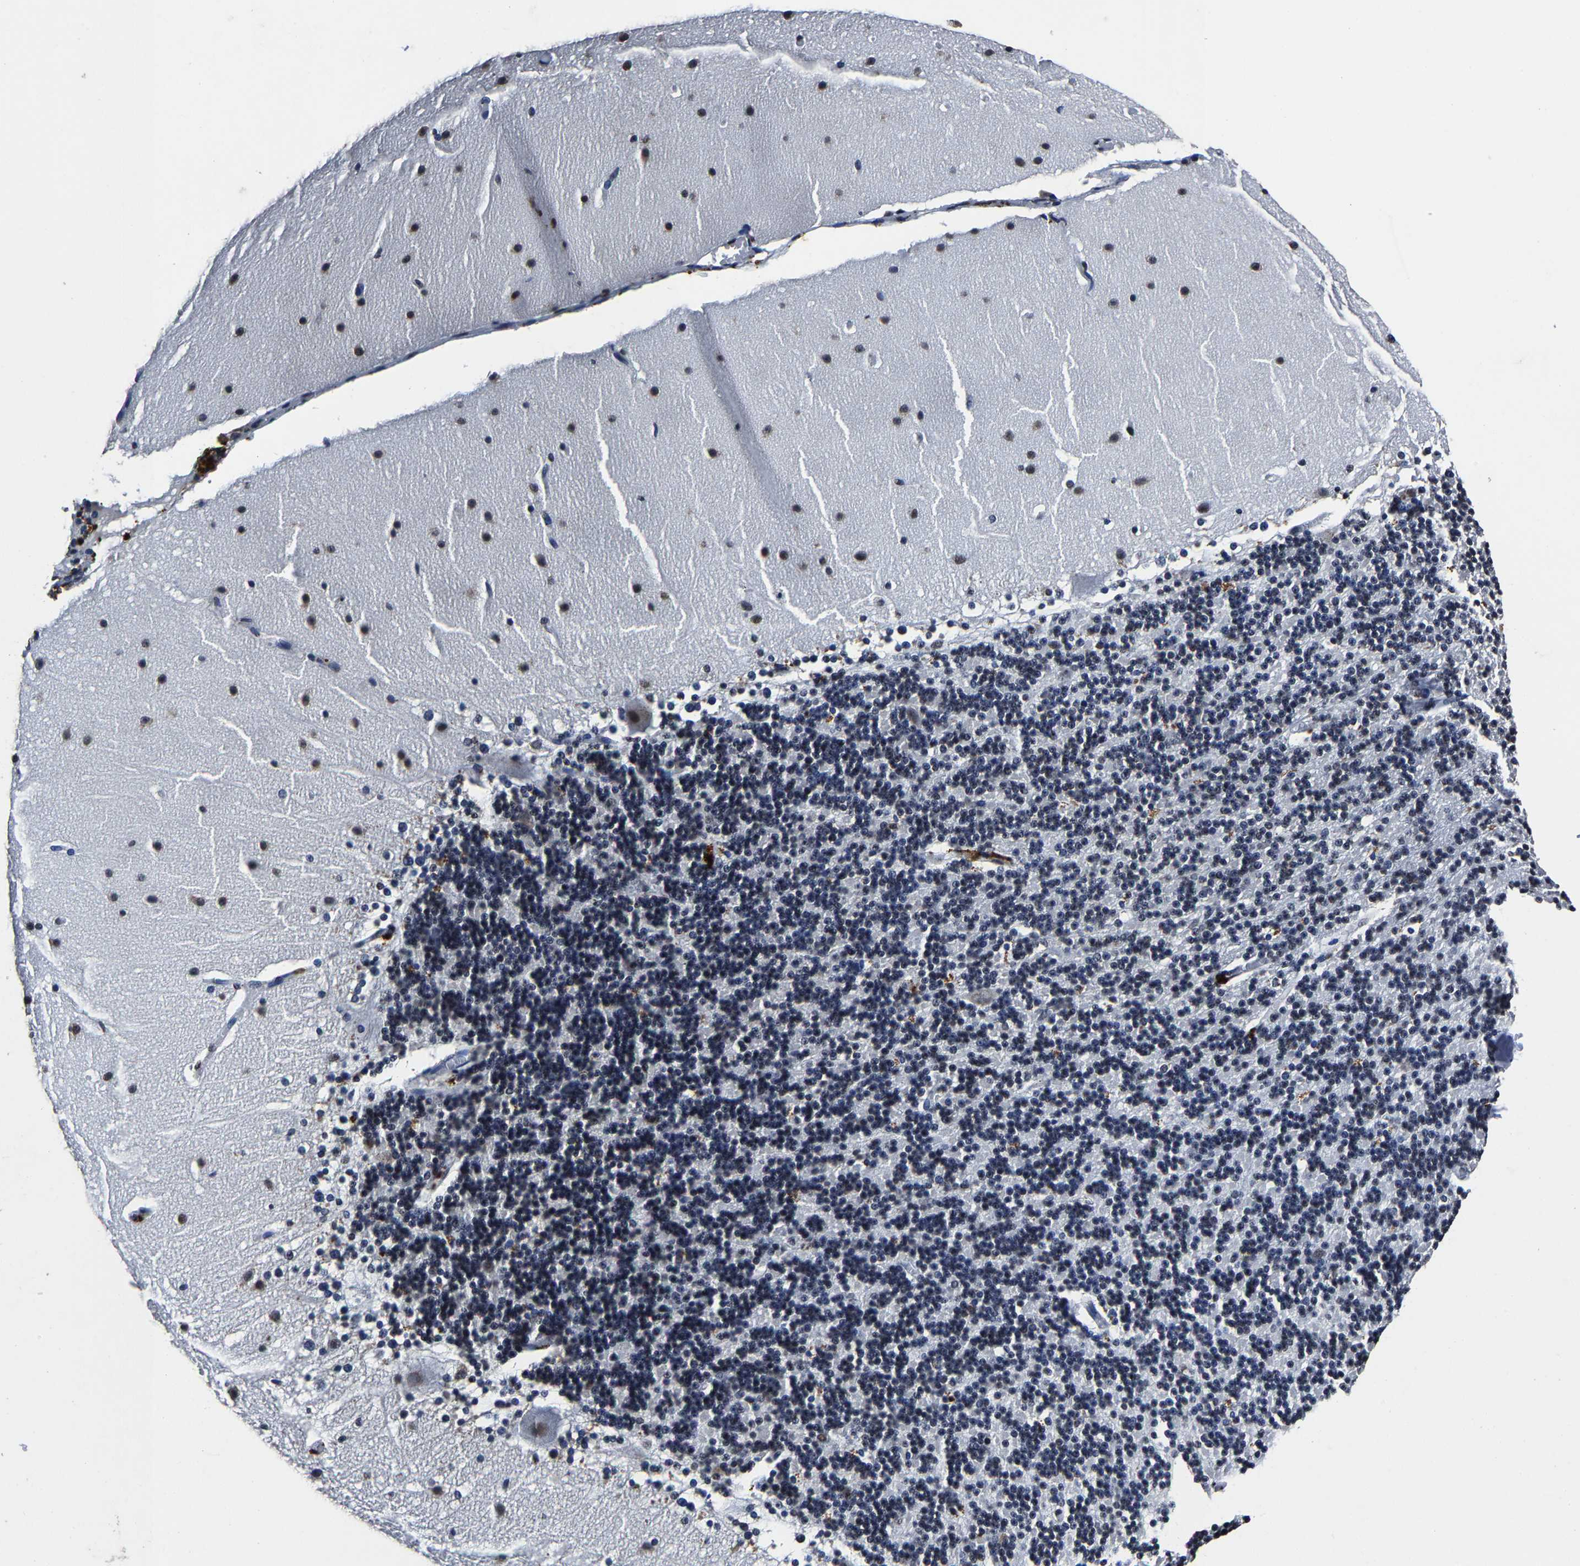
{"staining": {"intensity": "moderate", "quantity": "<25%", "location": "nuclear"}, "tissue": "cerebellum", "cell_type": "Cells in granular layer", "image_type": "normal", "snomed": [{"axis": "morphology", "description": "Normal tissue, NOS"}, {"axis": "topography", "description": "Cerebellum"}], "caption": "Immunohistochemical staining of normal human cerebellum reveals low levels of moderate nuclear staining in about <25% of cells in granular layer. (IHC, brightfield microscopy, high magnification).", "gene": "RBM45", "patient": {"sex": "female", "age": 19}}